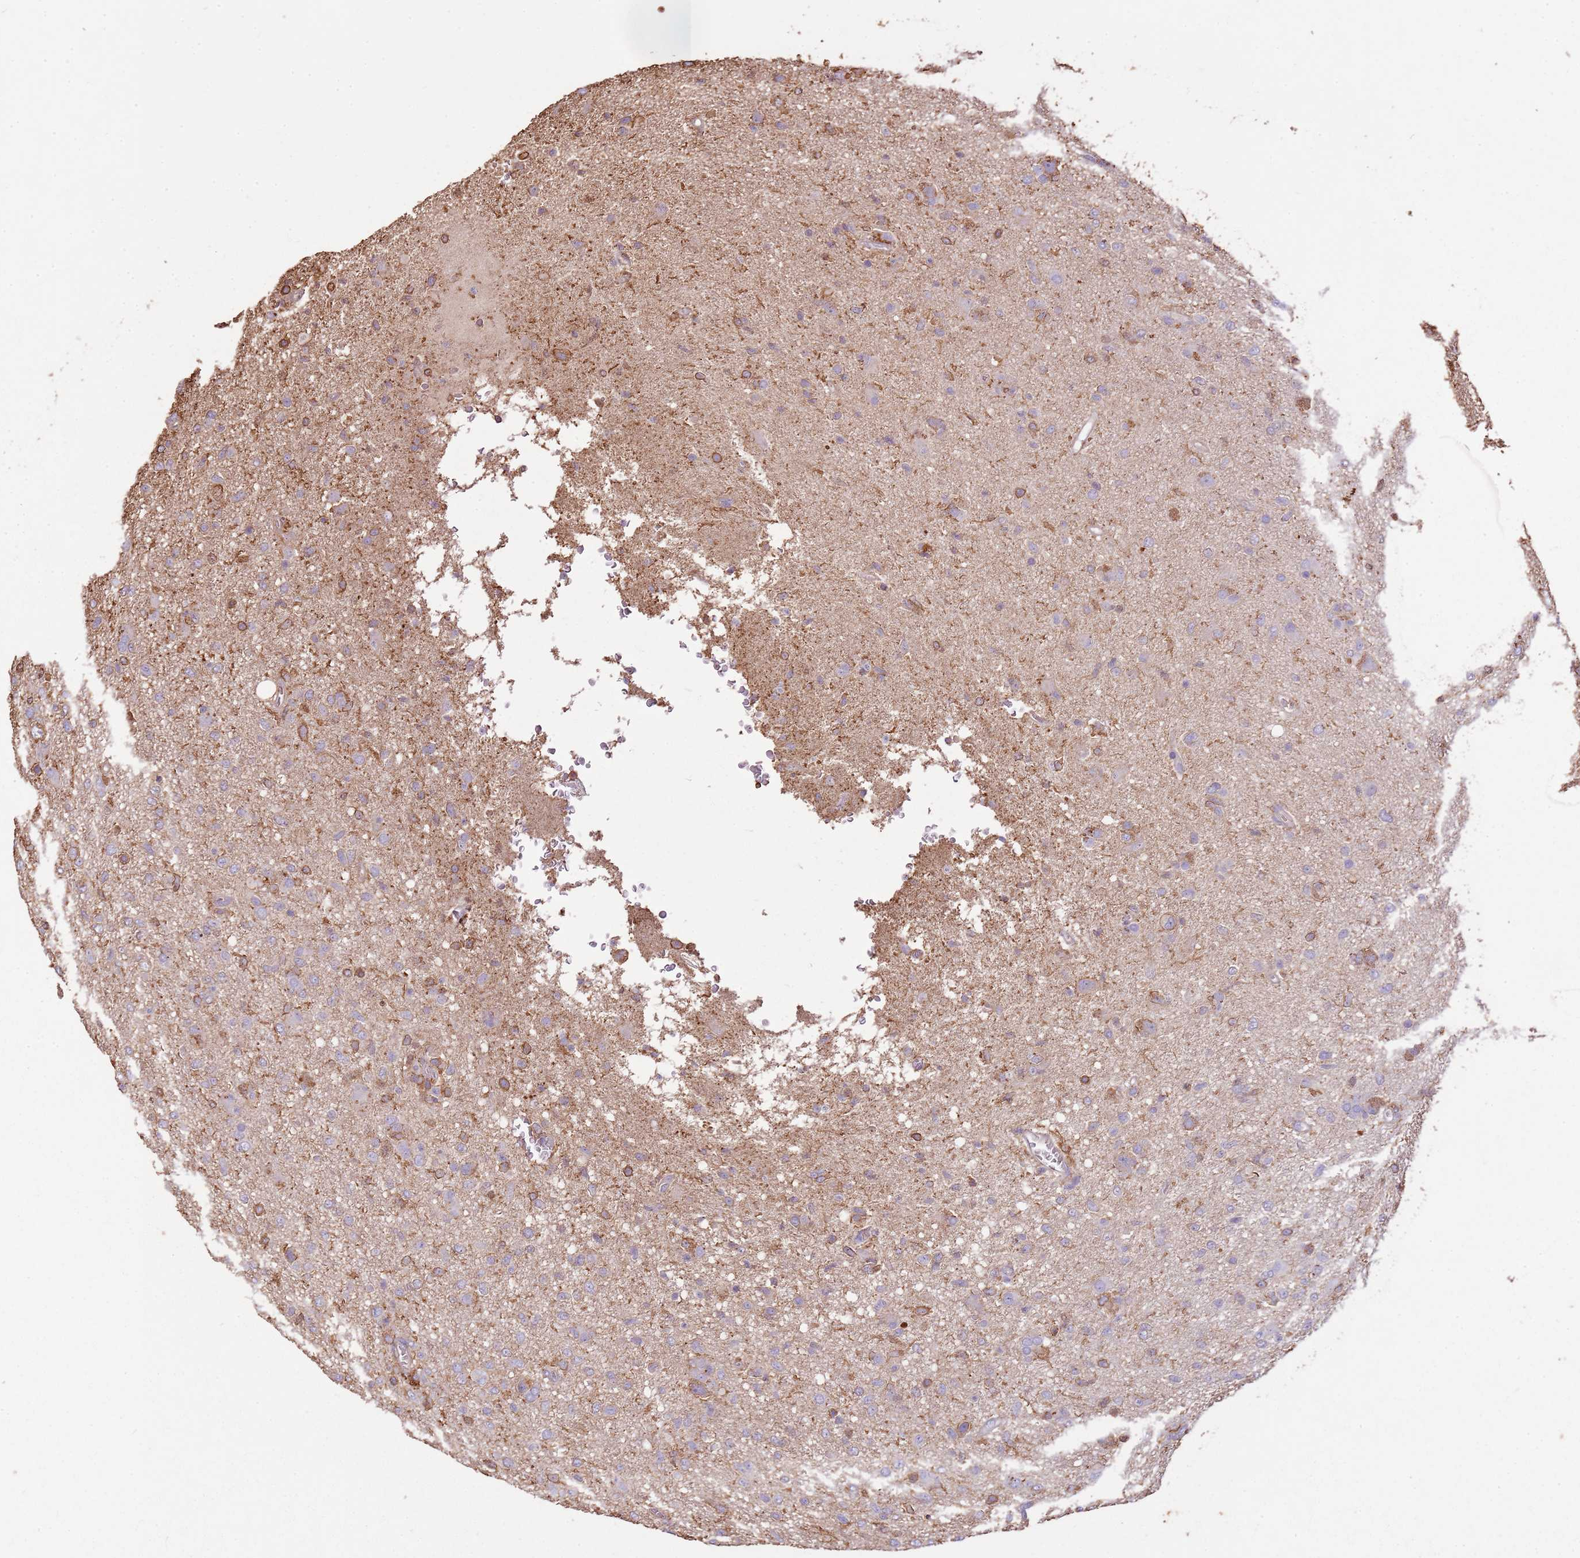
{"staining": {"intensity": "negative", "quantity": "none", "location": "none"}, "tissue": "glioma", "cell_type": "Tumor cells", "image_type": "cancer", "snomed": [{"axis": "morphology", "description": "Glioma, malignant, High grade"}, {"axis": "topography", "description": "Brain"}], "caption": "The image displays no staining of tumor cells in glioma.", "gene": "ARL10", "patient": {"sex": "female", "age": 57}}